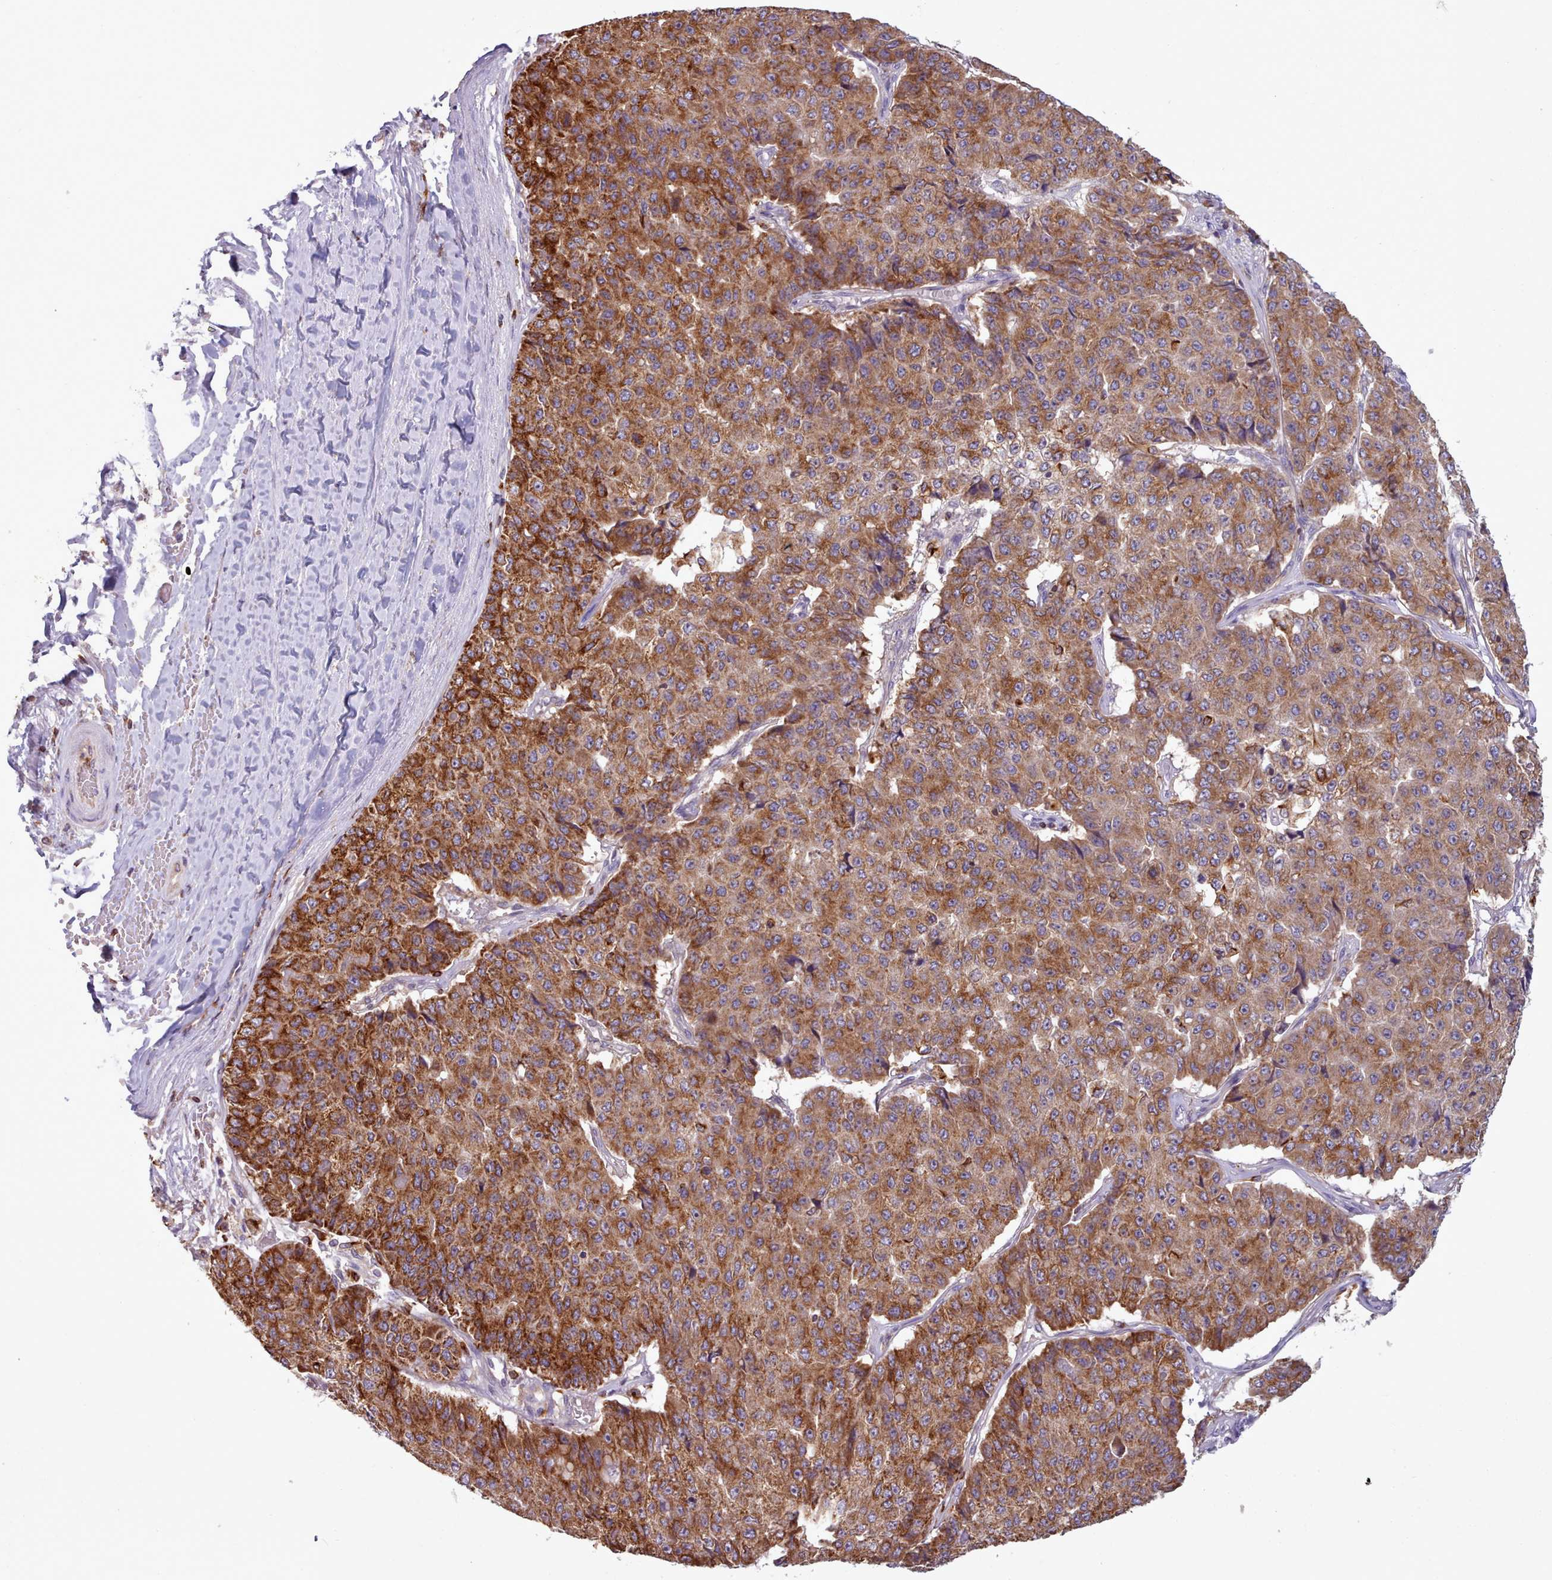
{"staining": {"intensity": "strong", "quantity": ">75%", "location": "cytoplasmic/membranous"}, "tissue": "pancreatic cancer", "cell_type": "Tumor cells", "image_type": "cancer", "snomed": [{"axis": "morphology", "description": "Adenocarcinoma, NOS"}, {"axis": "topography", "description": "Pancreas"}], "caption": "Immunohistochemical staining of pancreatic cancer shows high levels of strong cytoplasmic/membranous staining in about >75% of tumor cells.", "gene": "CRYBG1", "patient": {"sex": "male", "age": 50}}